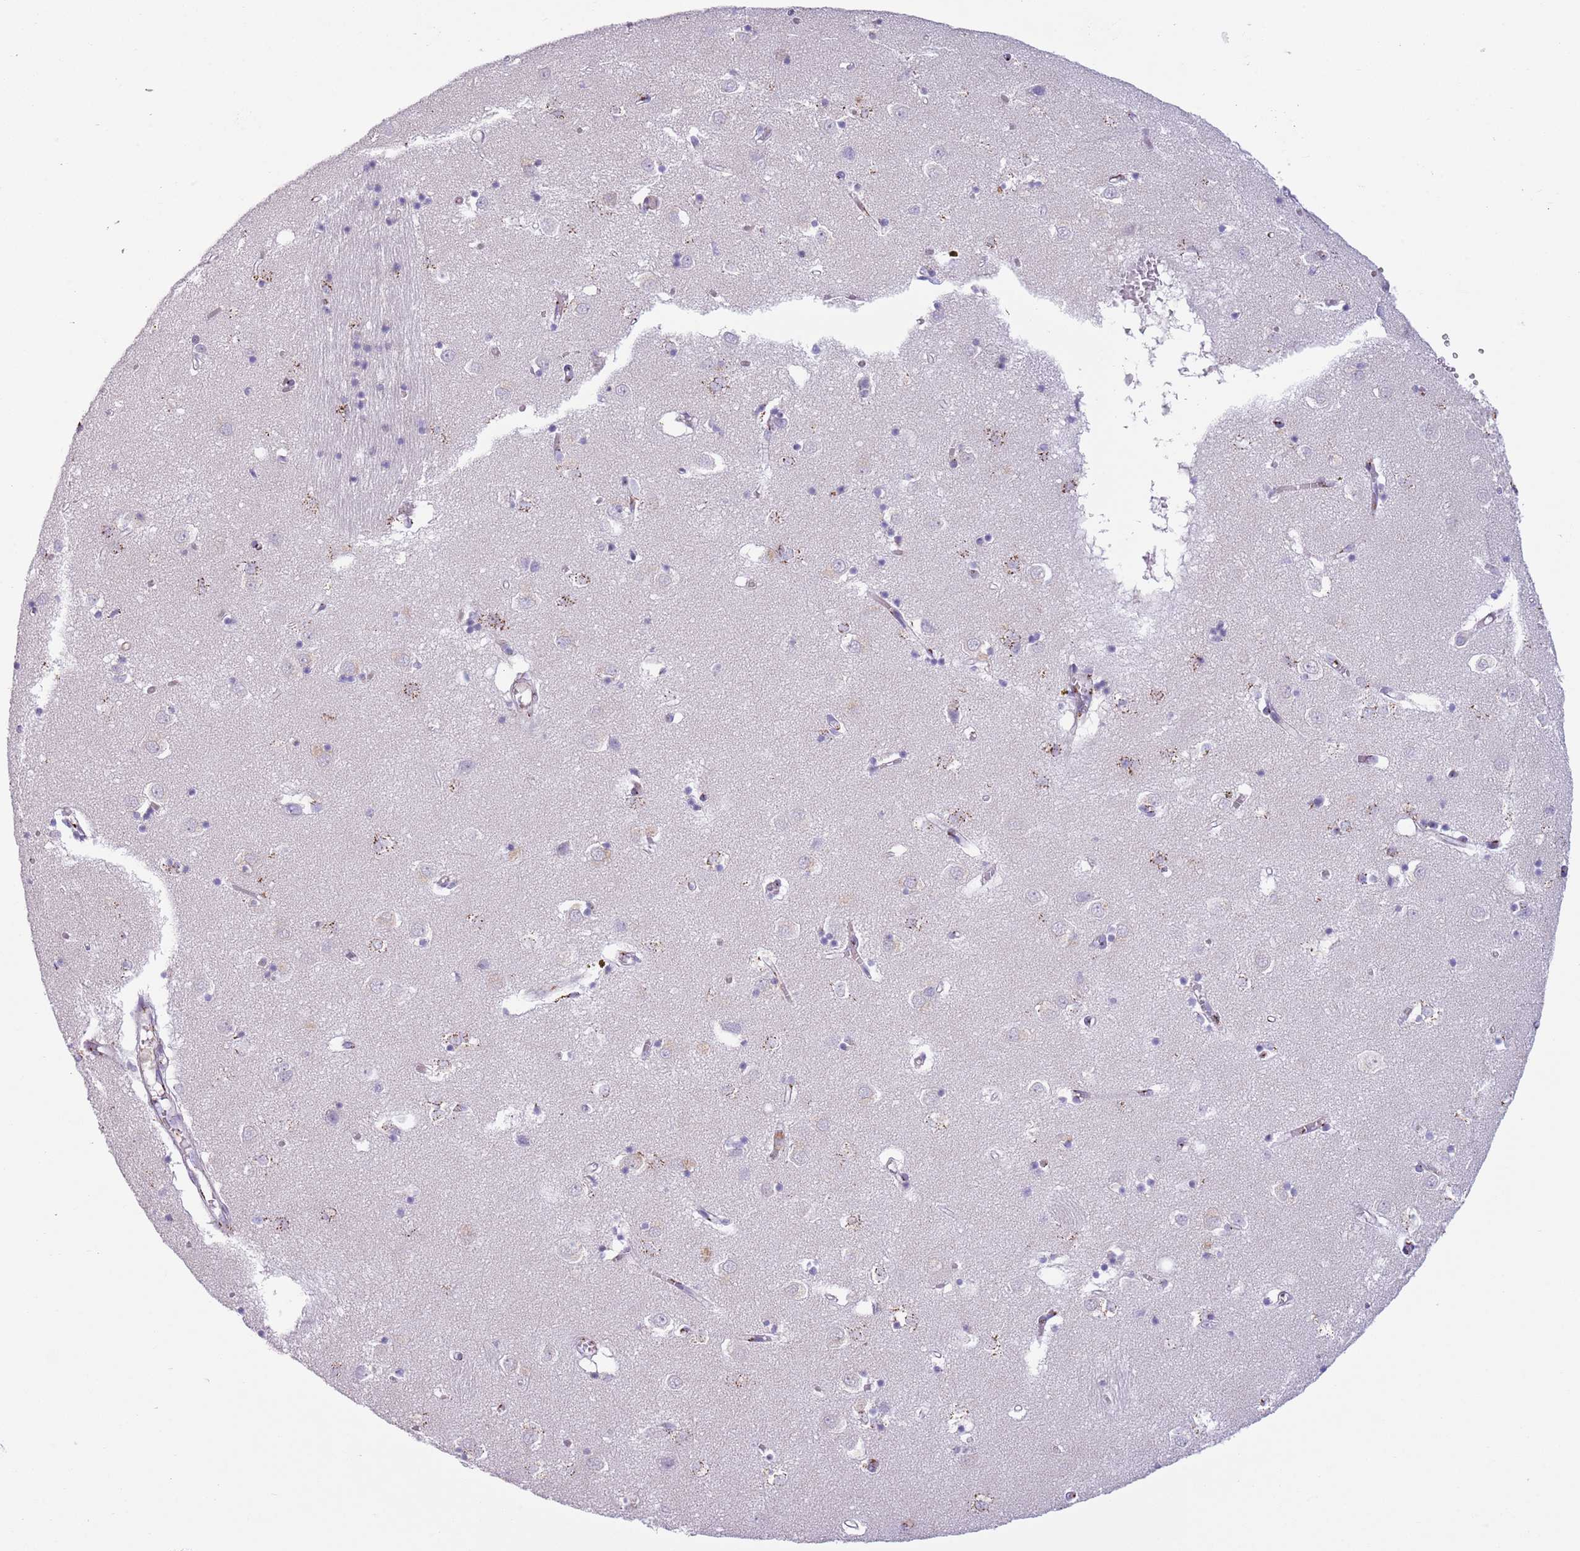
{"staining": {"intensity": "moderate", "quantity": "<25%", "location": "cytoplasmic/membranous"}, "tissue": "caudate", "cell_type": "Glial cells", "image_type": "normal", "snomed": [{"axis": "morphology", "description": "Normal tissue, NOS"}, {"axis": "topography", "description": "Lateral ventricle wall"}], "caption": "A low amount of moderate cytoplasmic/membranous positivity is appreciated in about <25% of glial cells in normal caudate.", "gene": "C20orf96", "patient": {"sex": "male", "age": 70}}